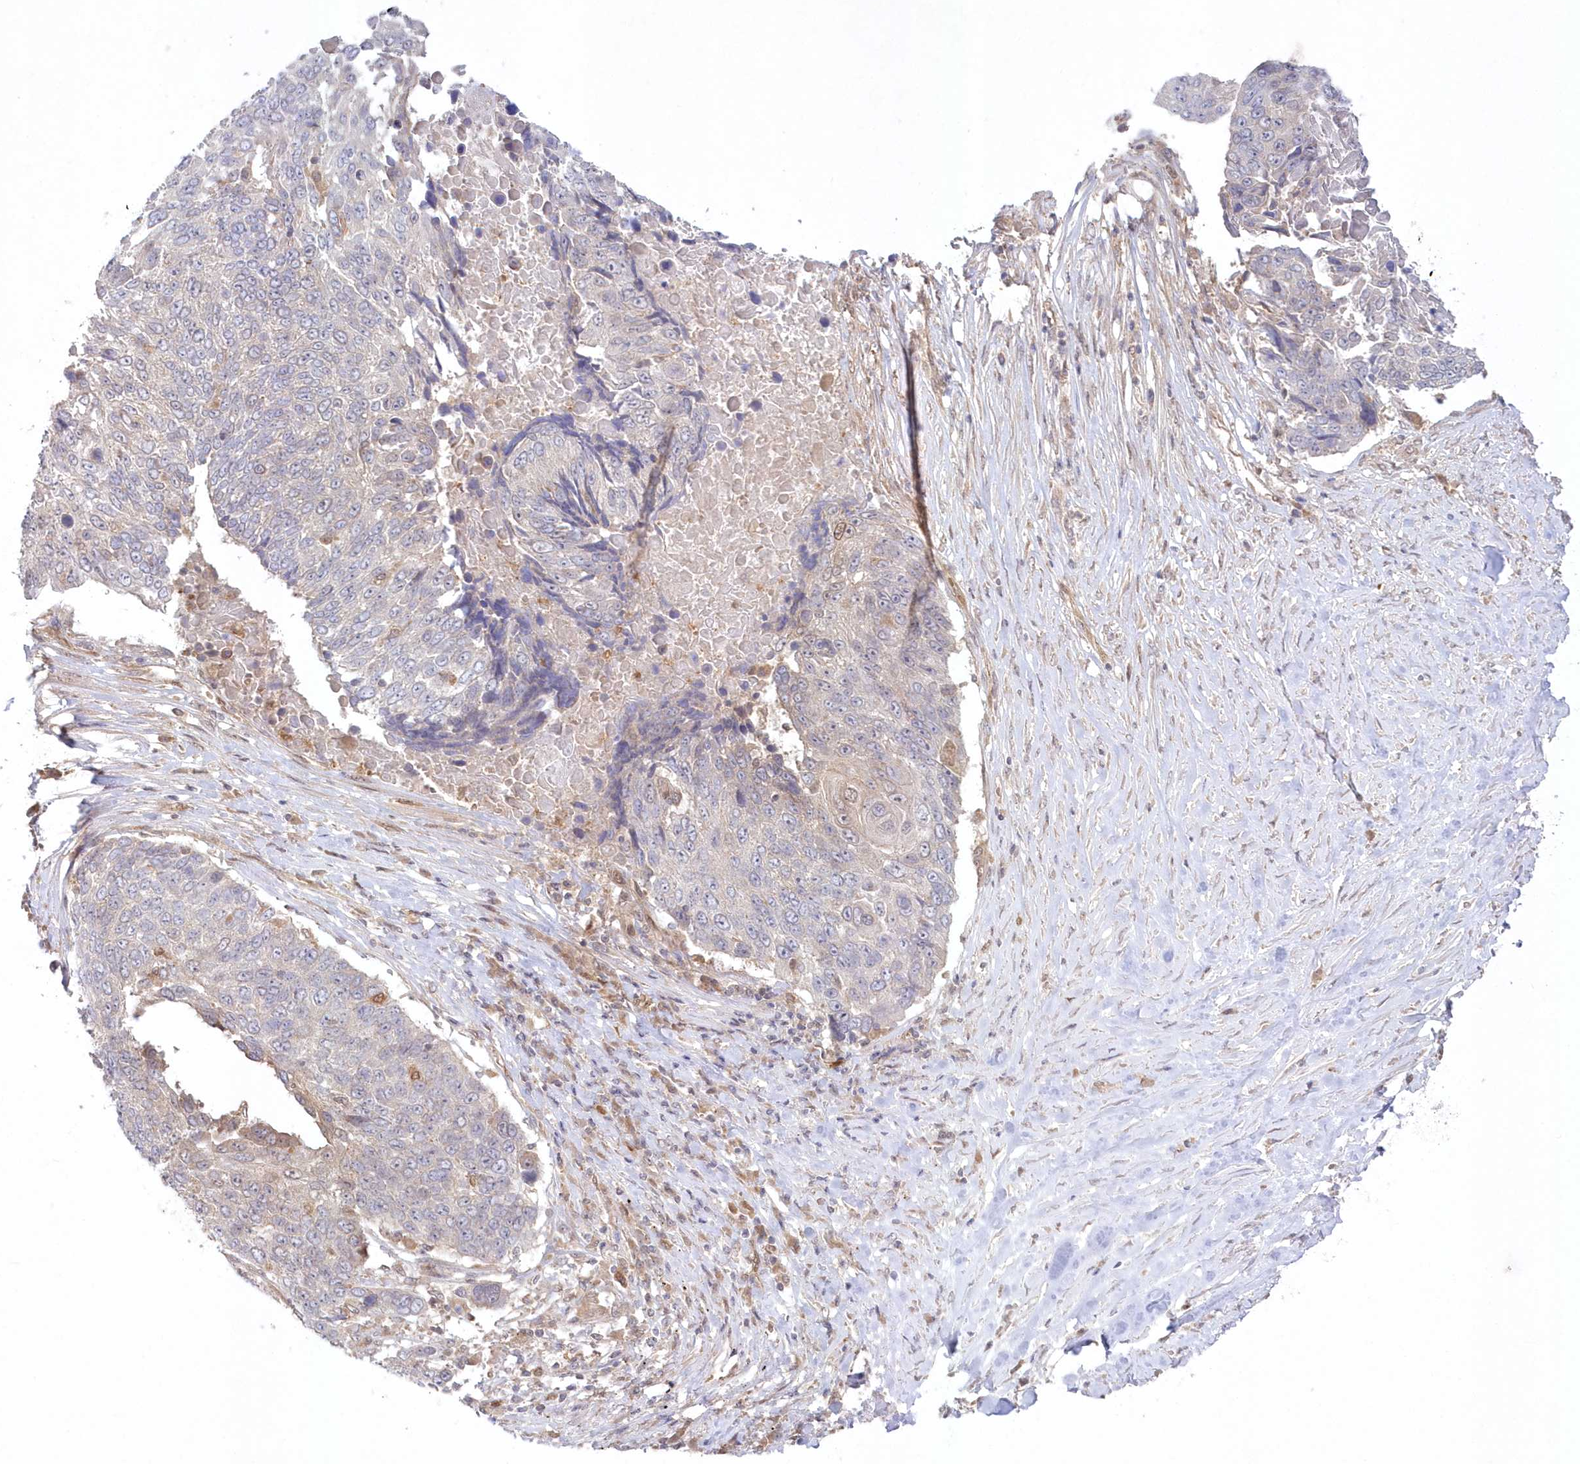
{"staining": {"intensity": "negative", "quantity": "none", "location": "none"}, "tissue": "lung cancer", "cell_type": "Tumor cells", "image_type": "cancer", "snomed": [{"axis": "morphology", "description": "Squamous cell carcinoma, NOS"}, {"axis": "topography", "description": "Lung"}], "caption": "IHC micrograph of human squamous cell carcinoma (lung) stained for a protein (brown), which shows no expression in tumor cells.", "gene": "GBE1", "patient": {"sex": "male", "age": 66}}